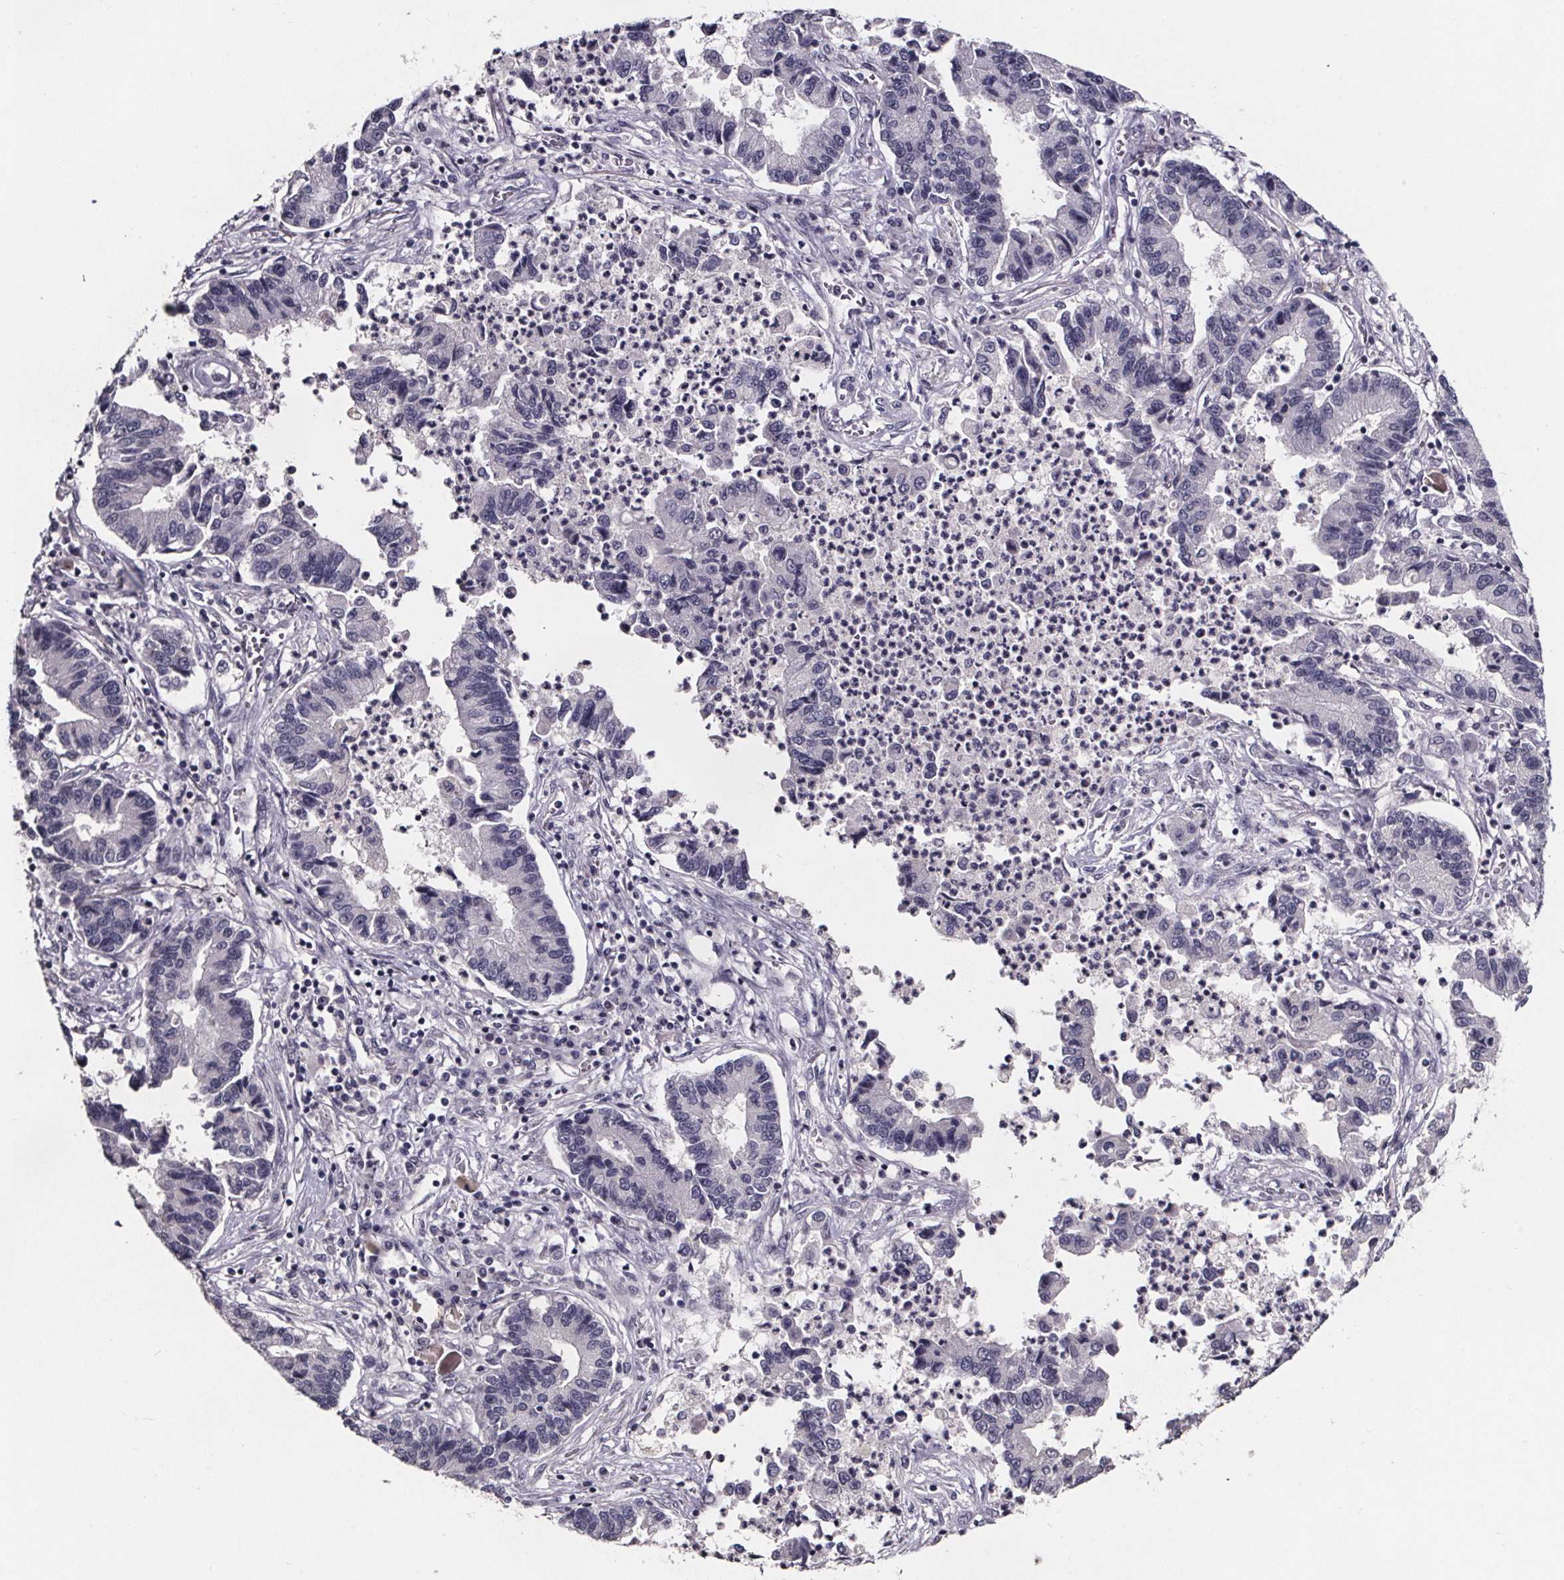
{"staining": {"intensity": "negative", "quantity": "none", "location": "none"}, "tissue": "lung cancer", "cell_type": "Tumor cells", "image_type": "cancer", "snomed": [{"axis": "morphology", "description": "Adenocarcinoma, NOS"}, {"axis": "topography", "description": "Lung"}], "caption": "DAB (3,3'-diaminobenzidine) immunohistochemical staining of human lung cancer demonstrates no significant expression in tumor cells.", "gene": "AR", "patient": {"sex": "female", "age": 57}}